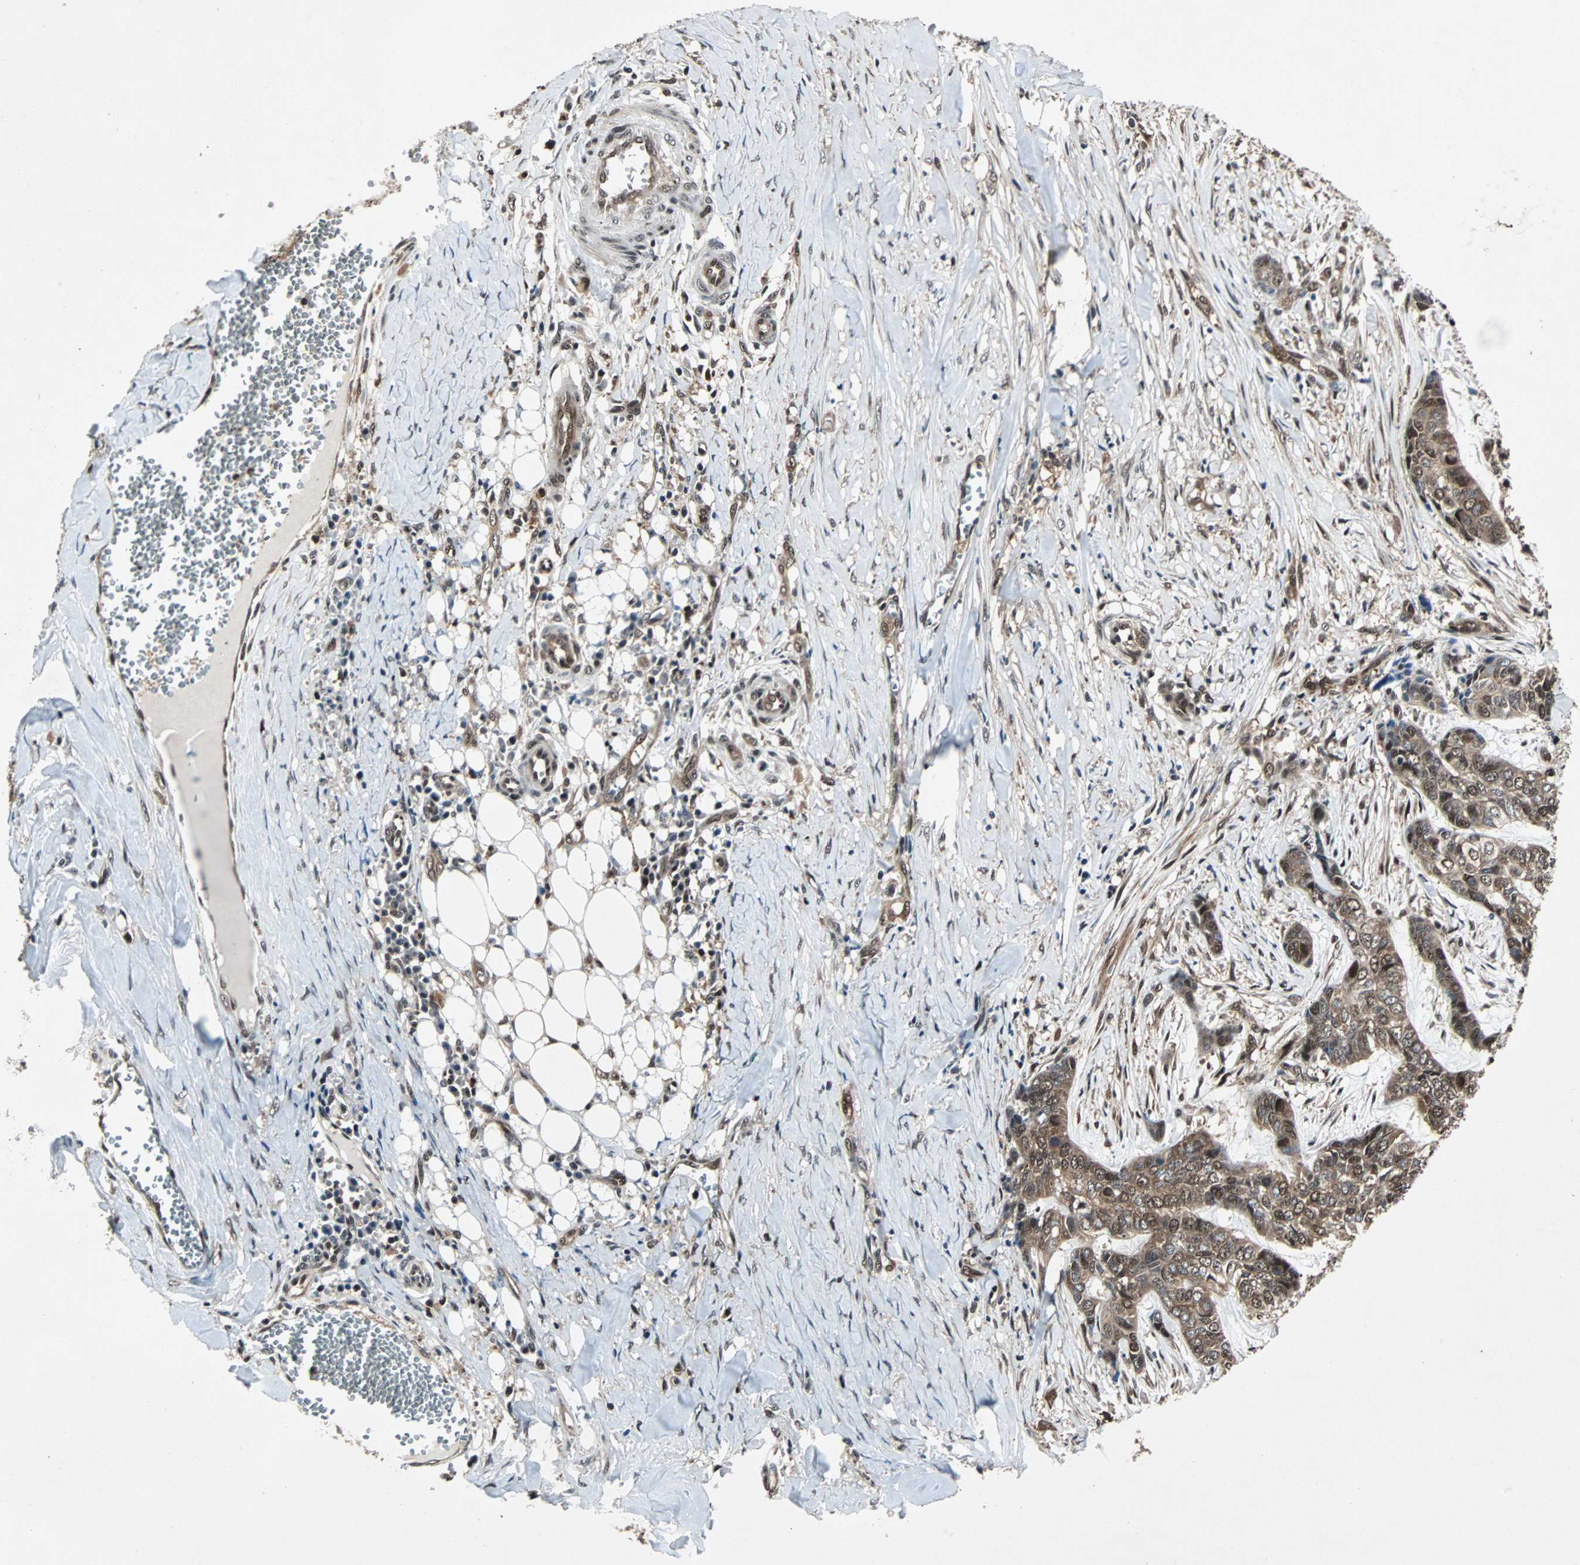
{"staining": {"intensity": "moderate", "quantity": ">75%", "location": "cytoplasmic/membranous,nuclear"}, "tissue": "skin cancer", "cell_type": "Tumor cells", "image_type": "cancer", "snomed": [{"axis": "morphology", "description": "Basal cell carcinoma"}, {"axis": "topography", "description": "Skin"}], "caption": "A histopathology image of human skin basal cell carcinoma stained for a protein exhibits moderate cytoplasmic/membranous and nuclear brown staining in tumor cells.", "gene": "ACLY", "patient": {"sex": "female", "age": 64}}